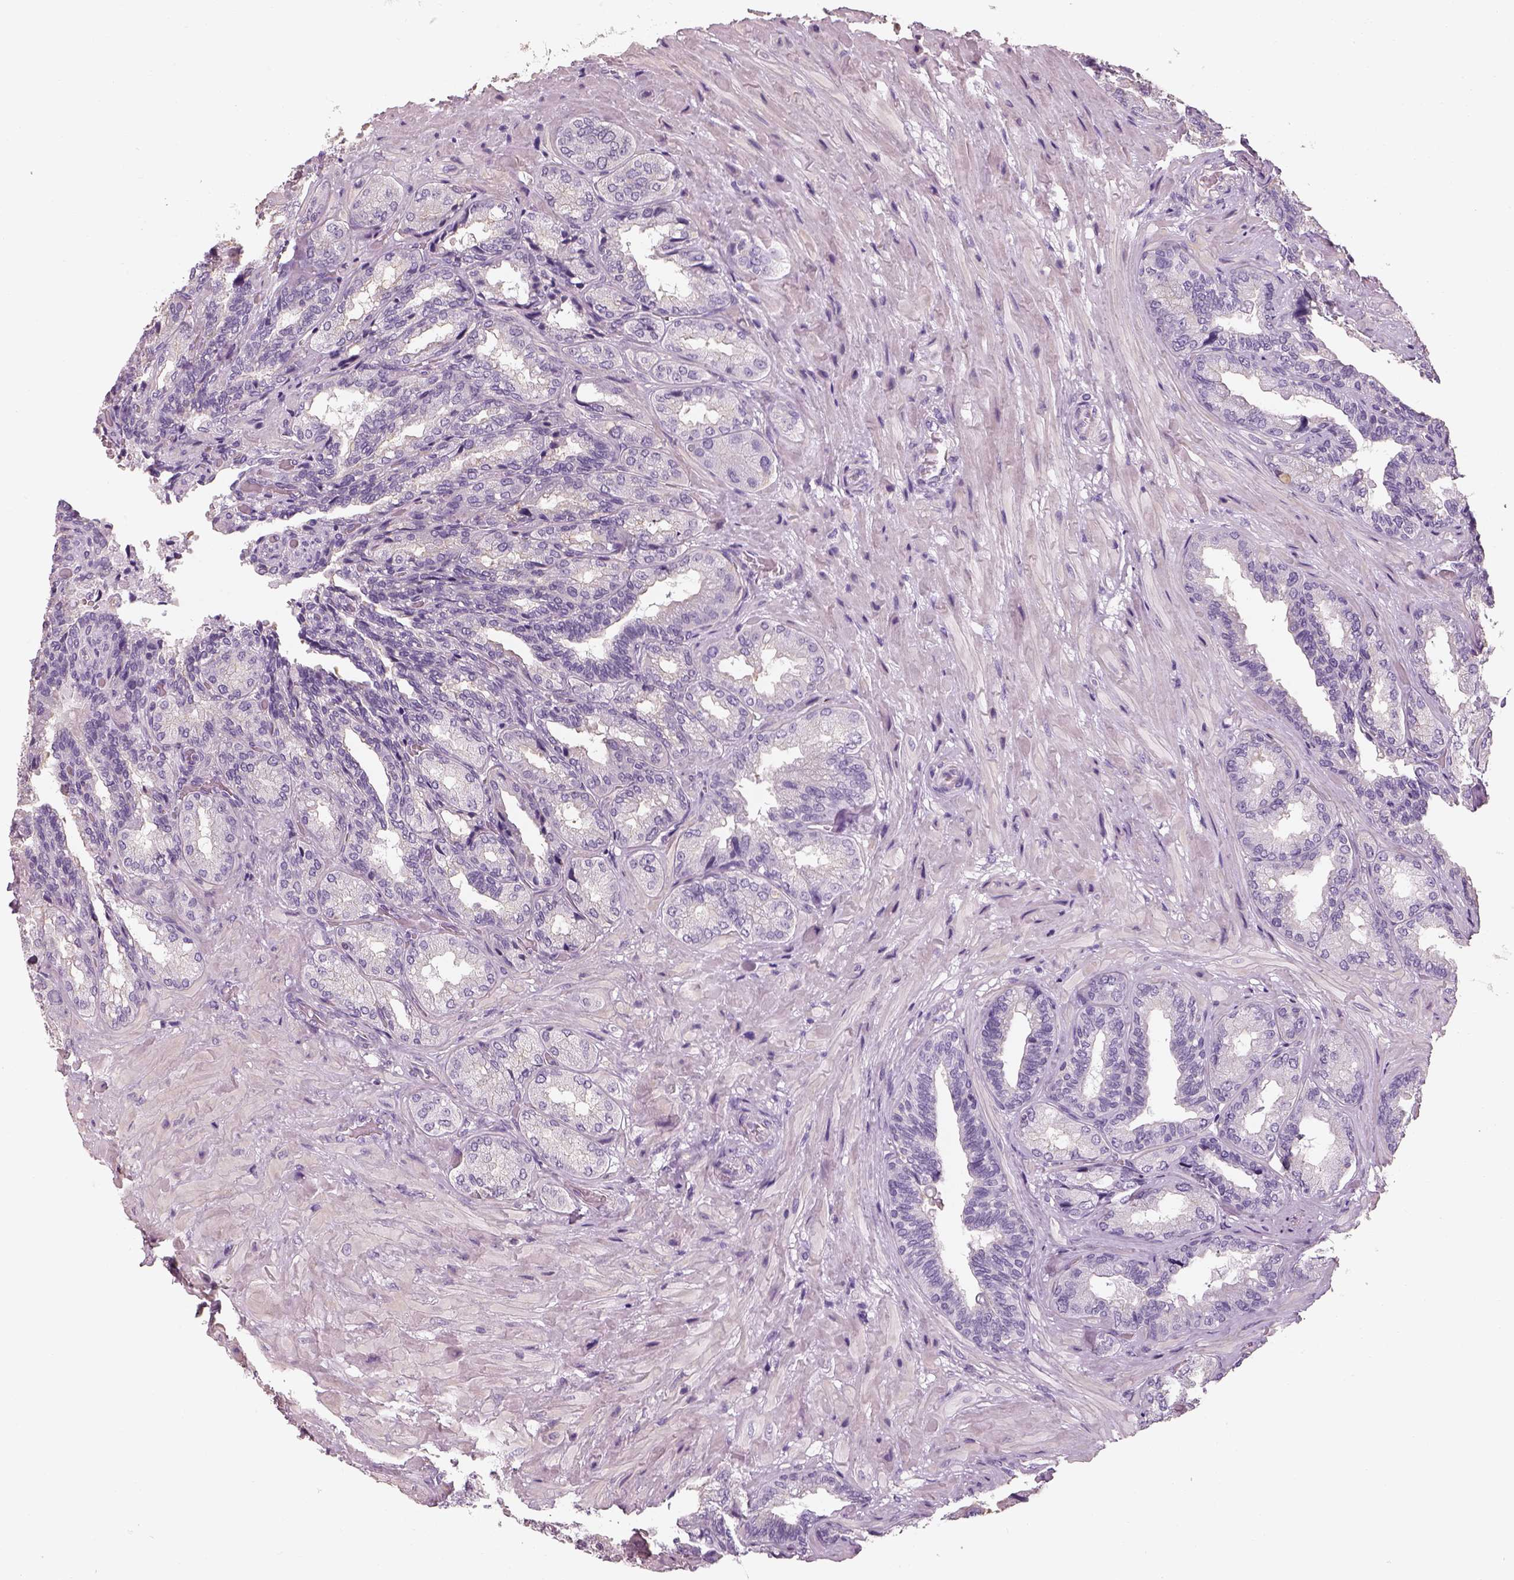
{"staining": {"intensity": "negative", "quantity": "none", "location": "none"}, "tissue": "seminal vesicle", "cell_type": "Glandular cells", "image_type": "normal", "snomed": [{"axis": "morphology", "description": "Normal tissue, NOS"}, {"axis": "topography", "description": "Seminal veicle"}], "caption": "The micrograph exhibits no significant staining in glandular cells of seminal vesicle. Nuclei are stained in blue.", "gene": "OTUD6A", "patient": {"sex": "male", "age": 68}}